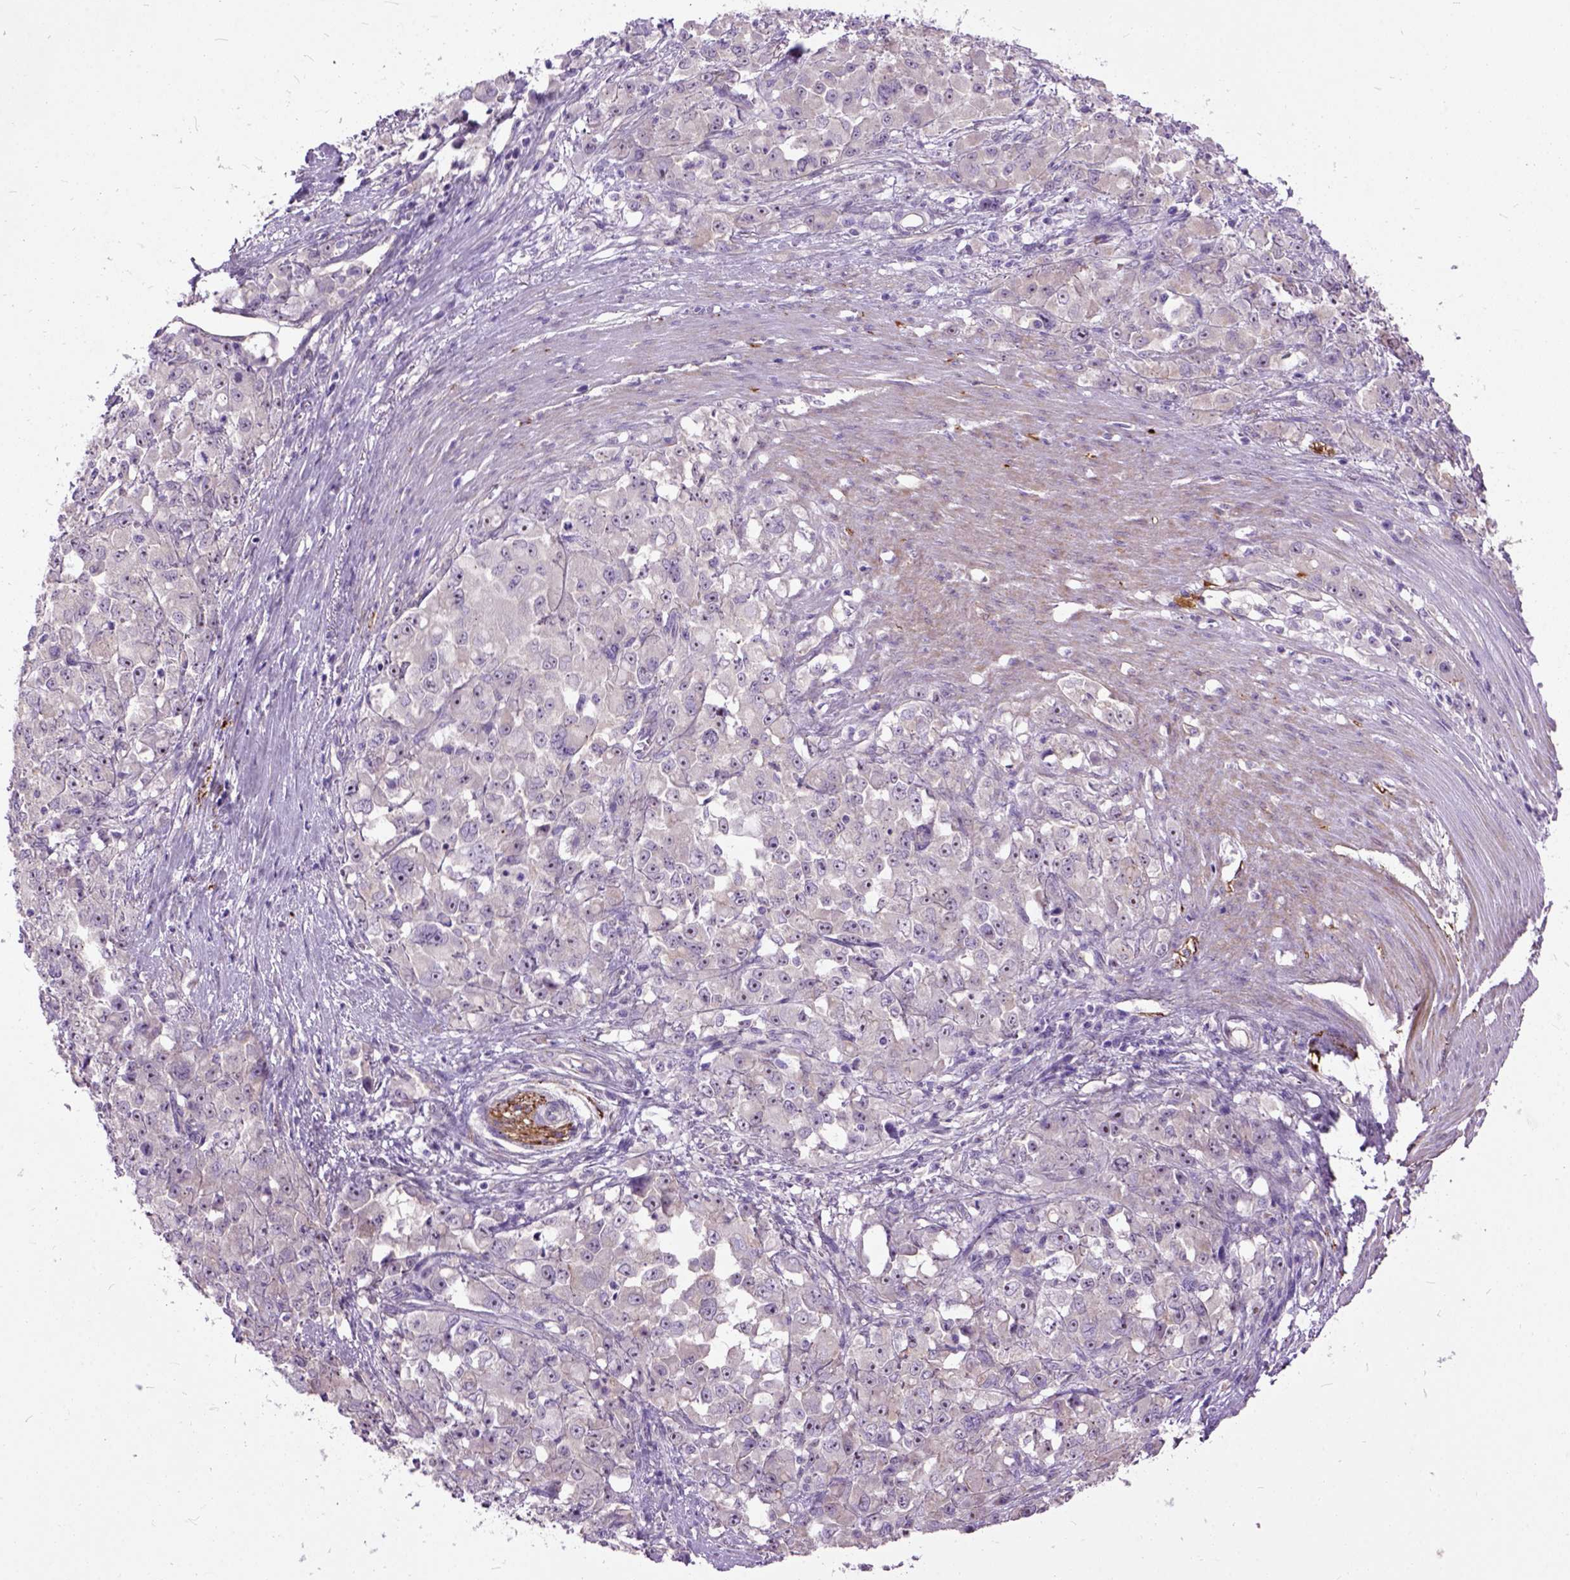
{"staining": {"intensity": "negative", "quantity": "none", "location": "none"}, "tissue": "stomach cancer", "cell_type": "Tumor cells", "image_type": "cancer", "snomed": [{"axis": "morphology", "description": "Adenocarcinoma, NOS"}, {"axis": "topography", "description": "Stomach"}], "caption": "Immunohistochemistry (IHC) of adenocarcinoma (stomach) exhibits no expression in tumor cells.", "gene": "MAPT", "patient": {"sex": "female", "age": 76}}